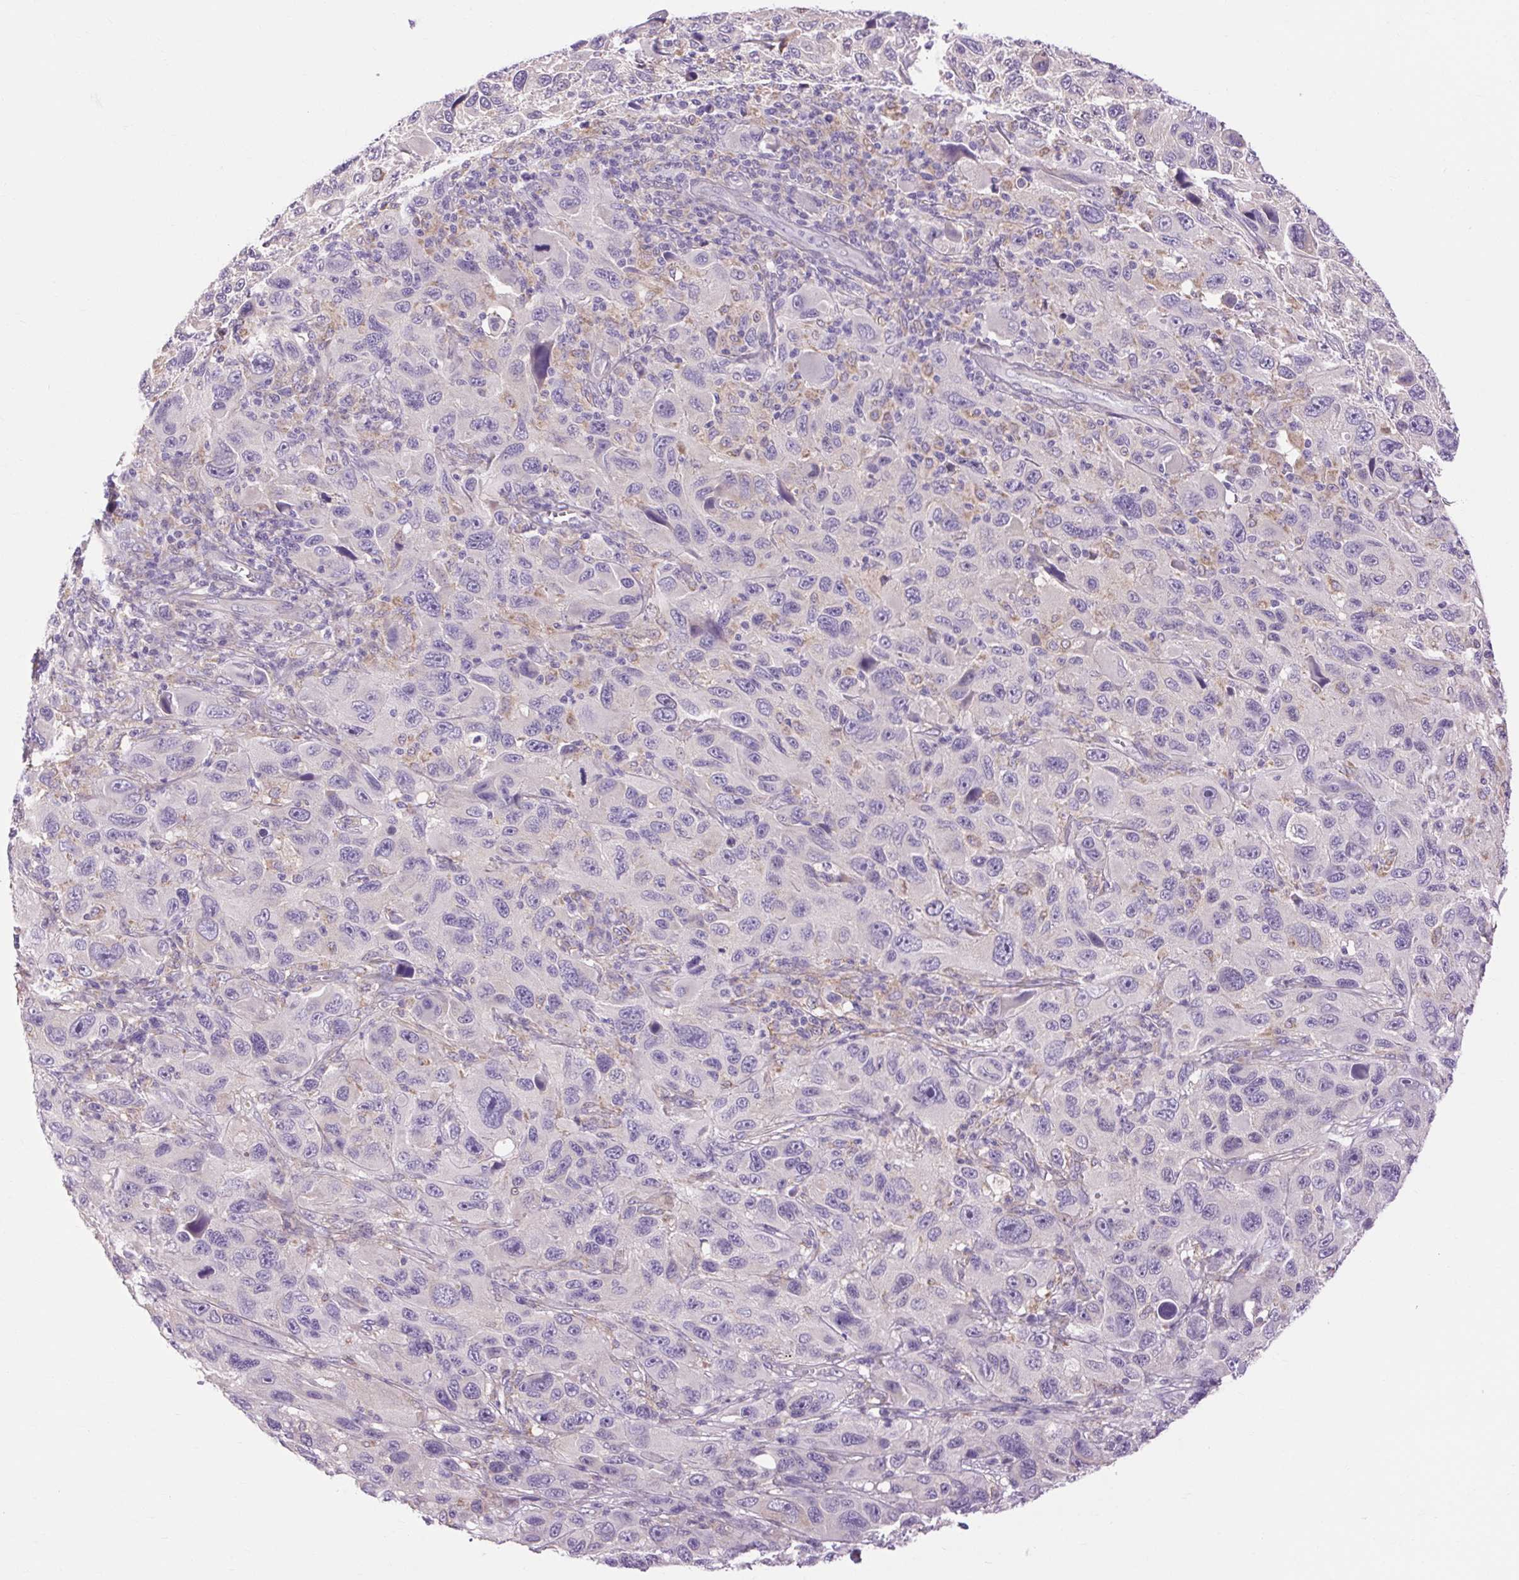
{"staining": {"intensity": "negative", "quantity": "none", "location": "none"}, "tissue": "melanoma", "cell_type": "Tumor cells", "image_type": "cancer", "snomed": [{"axis": "morphology", "description": "Malignant melanoma, NOS"}, {"axis": "topography", "description": "Skin"}], "caption": "This is an immunohistochemistry (IHC) photomicrograph of melanoma. There is no staining in tumor cells.", "gene": "SOWAHC", "patient": {"sex": "male", "age": 53}}